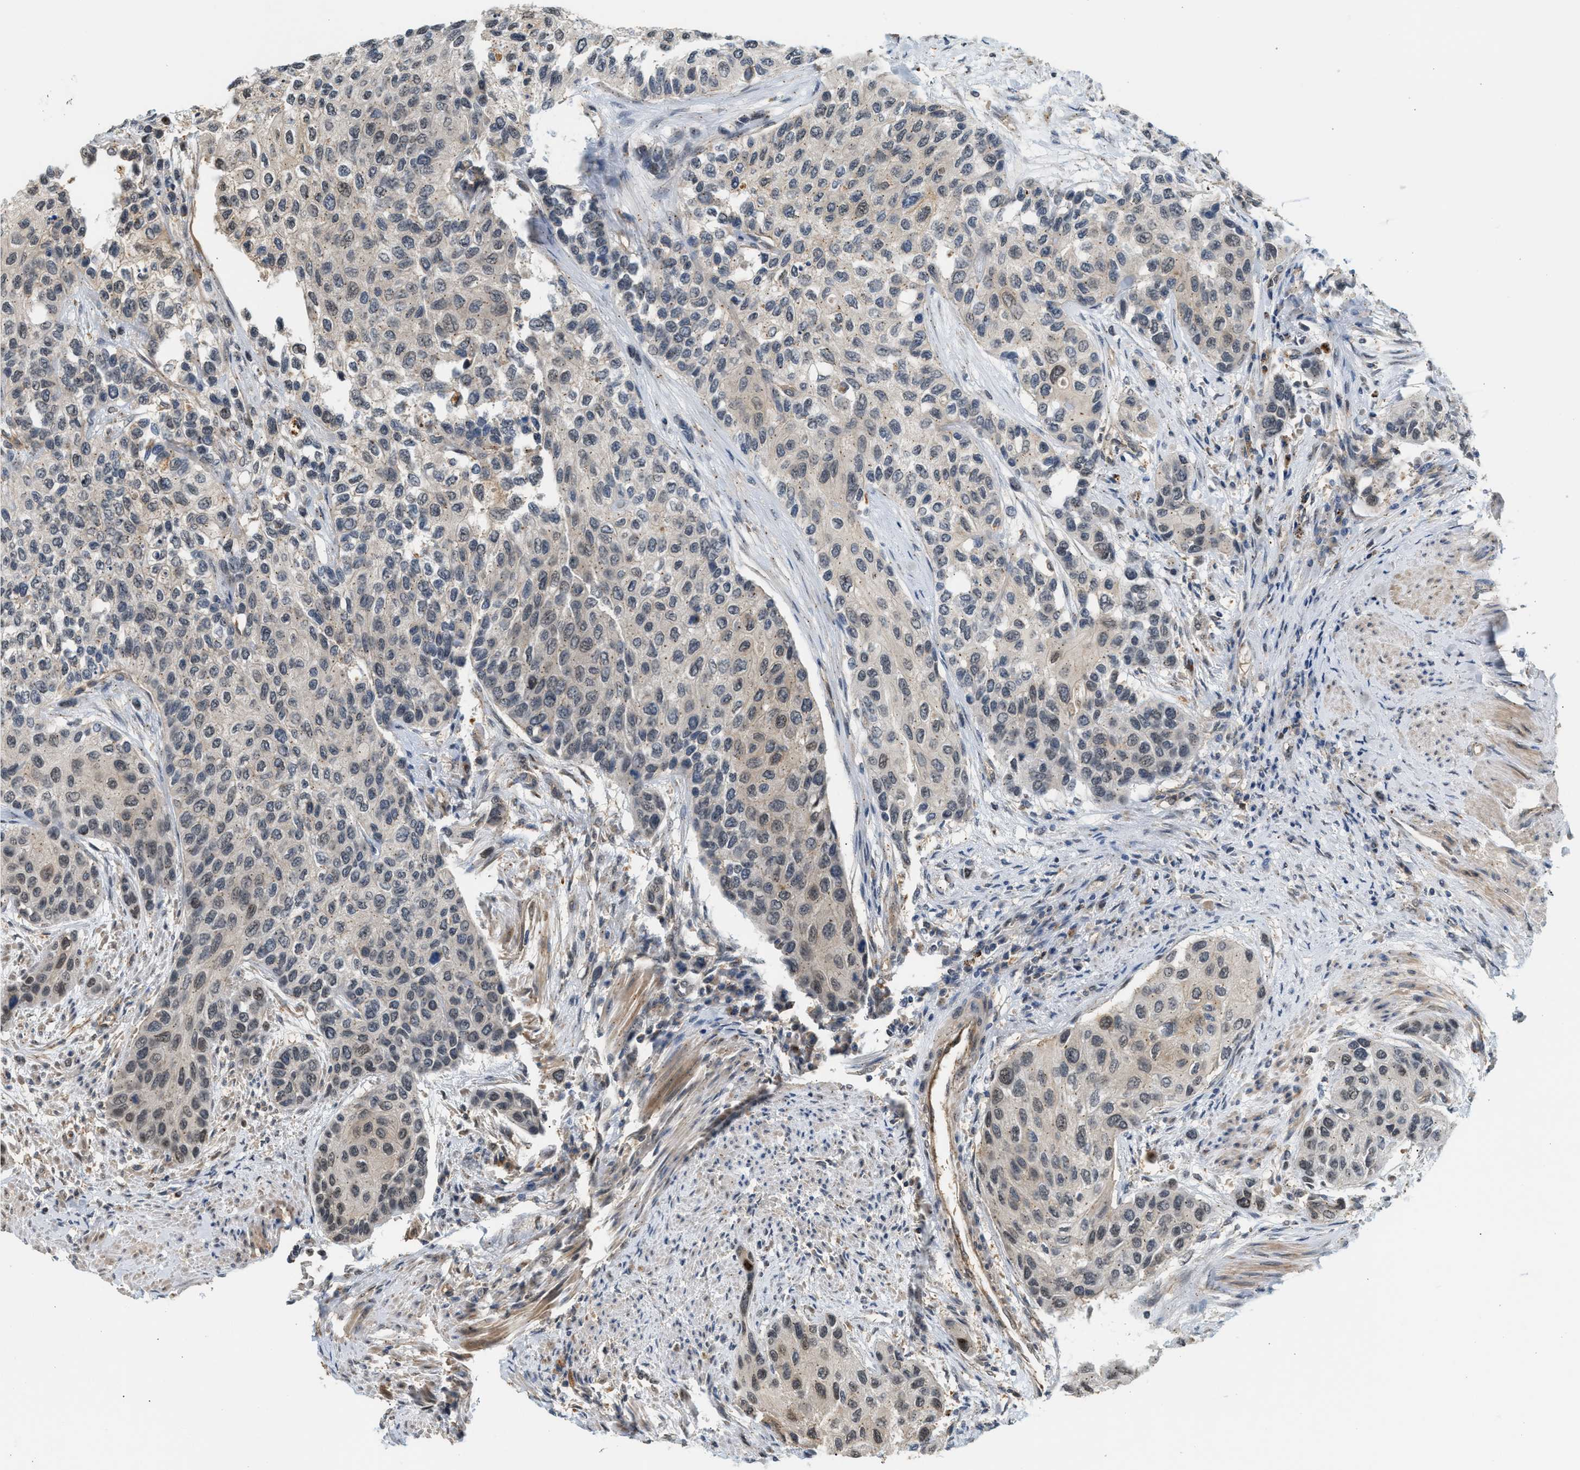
{"staining": {"intensity": "weak", "quantity": "<25%", "location": "cytoplasmic/membranous,nuclear"}, "tissue": "urothelial cancer", "cell_type": "Tumor cells", "image_type": "cancer", "snomed": [{"axis": "morphology", "description": "Urothelial carcinoma, High grade"}, {"axis": "topography", "description": "Urinary bladder"}], "caption": "The IHC histopathology image has no significant staining in tumor cells of high-grade urothelial carcinoma tissue.", "gene": "MAP2K5", "patient": {"sex": "female", "age": 56}}